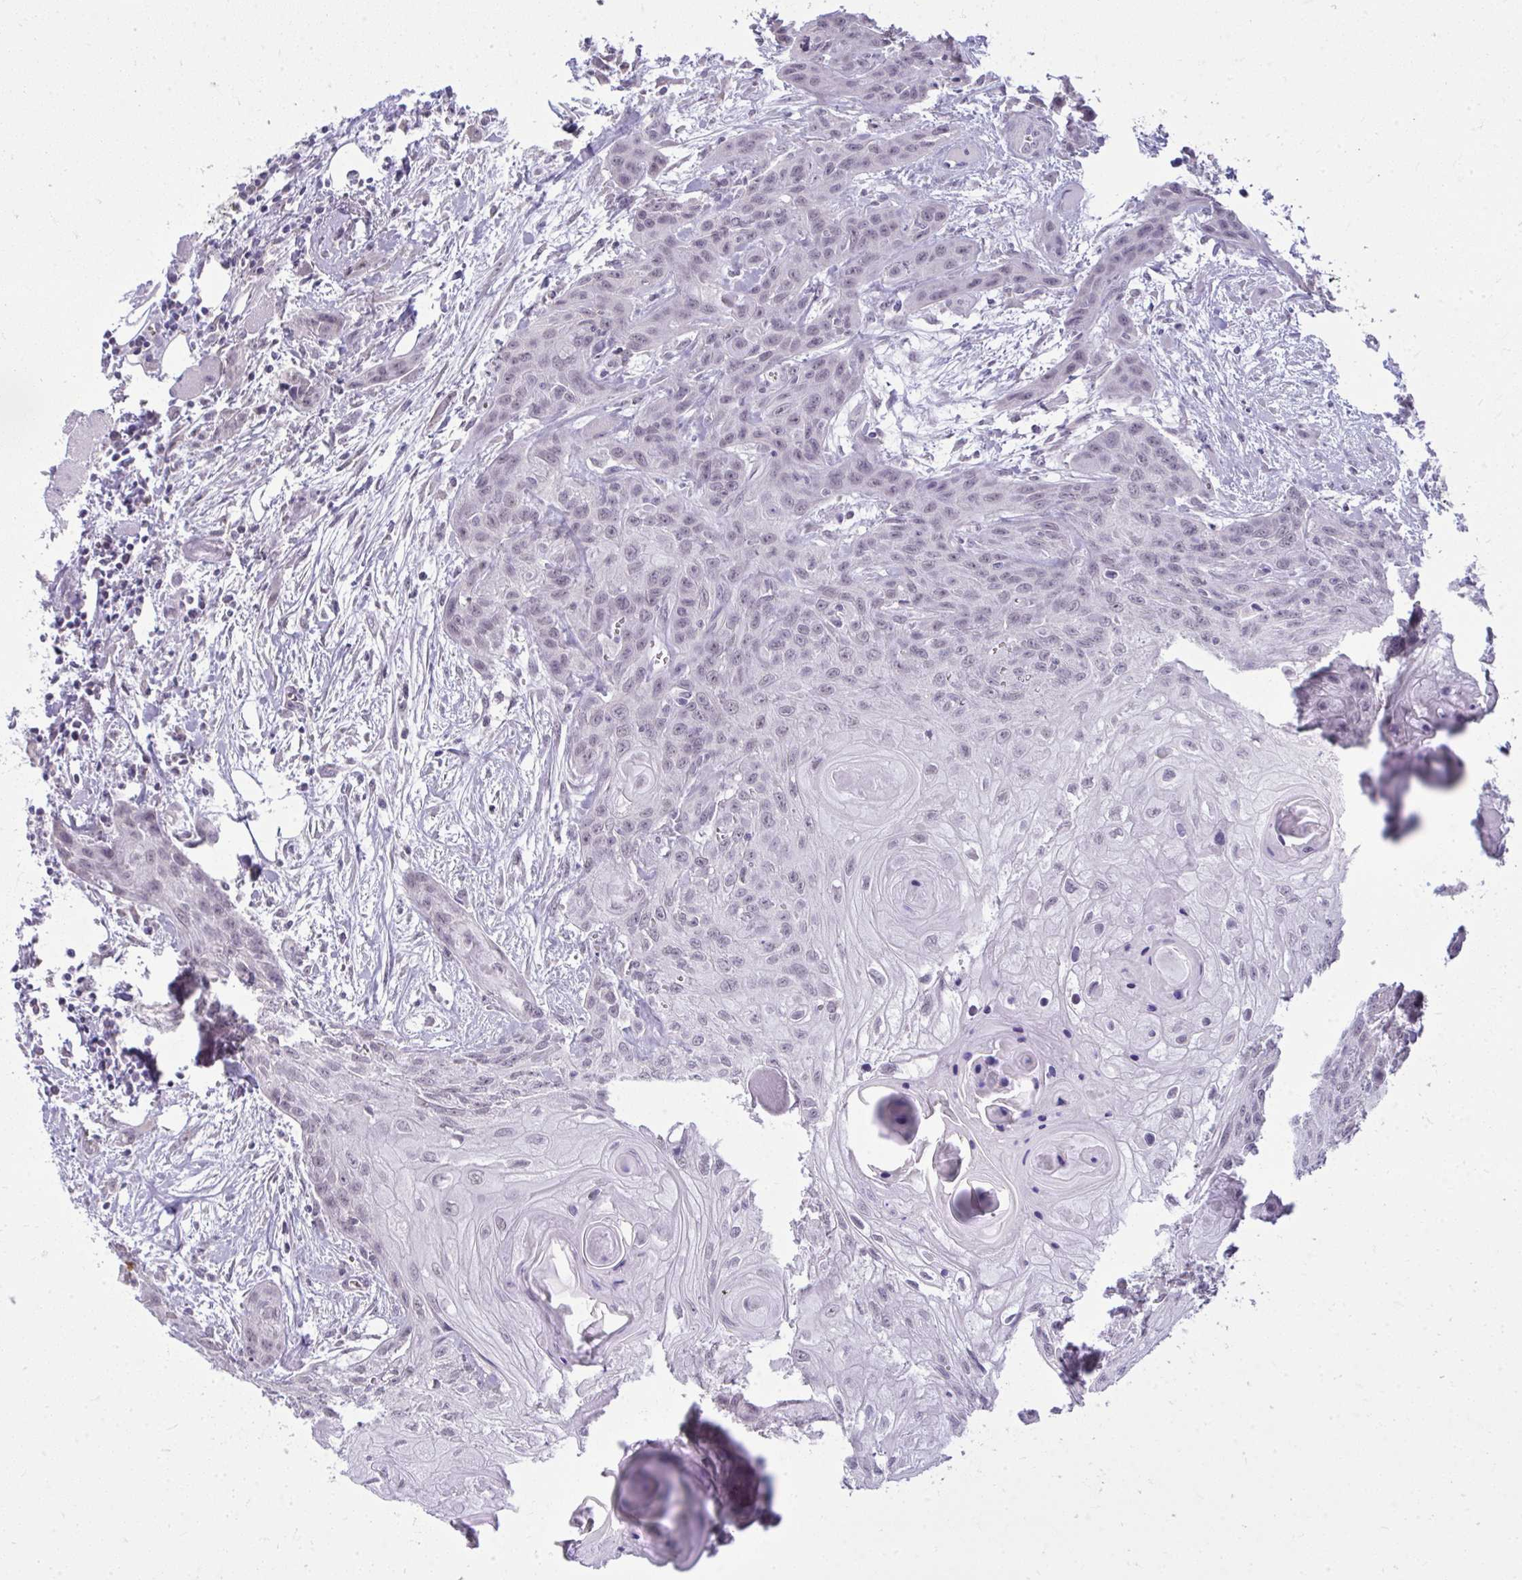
{"staining": {"intensity": "negative", "quantity": "none", "location": "none"}, "tissue": "head and neck cancer", "cell_type": "Tumor cells", "image_type": "cancer", "snomed": [{"axis": "morphology", "description": "Squamous cell carcinoma, NOS"}, {"axis": "topography", "description": "Oral tissue"}, {"axis": "topography", "description": "Head-Neck"}], "caption": "A high-resolution micrograph shows IHC staining of head and neck squamous cell carcinoma, which reveals no significant expression in tumor cells.", "gene": "NPPA", "patient": {"sex": "male", "age": 58}}